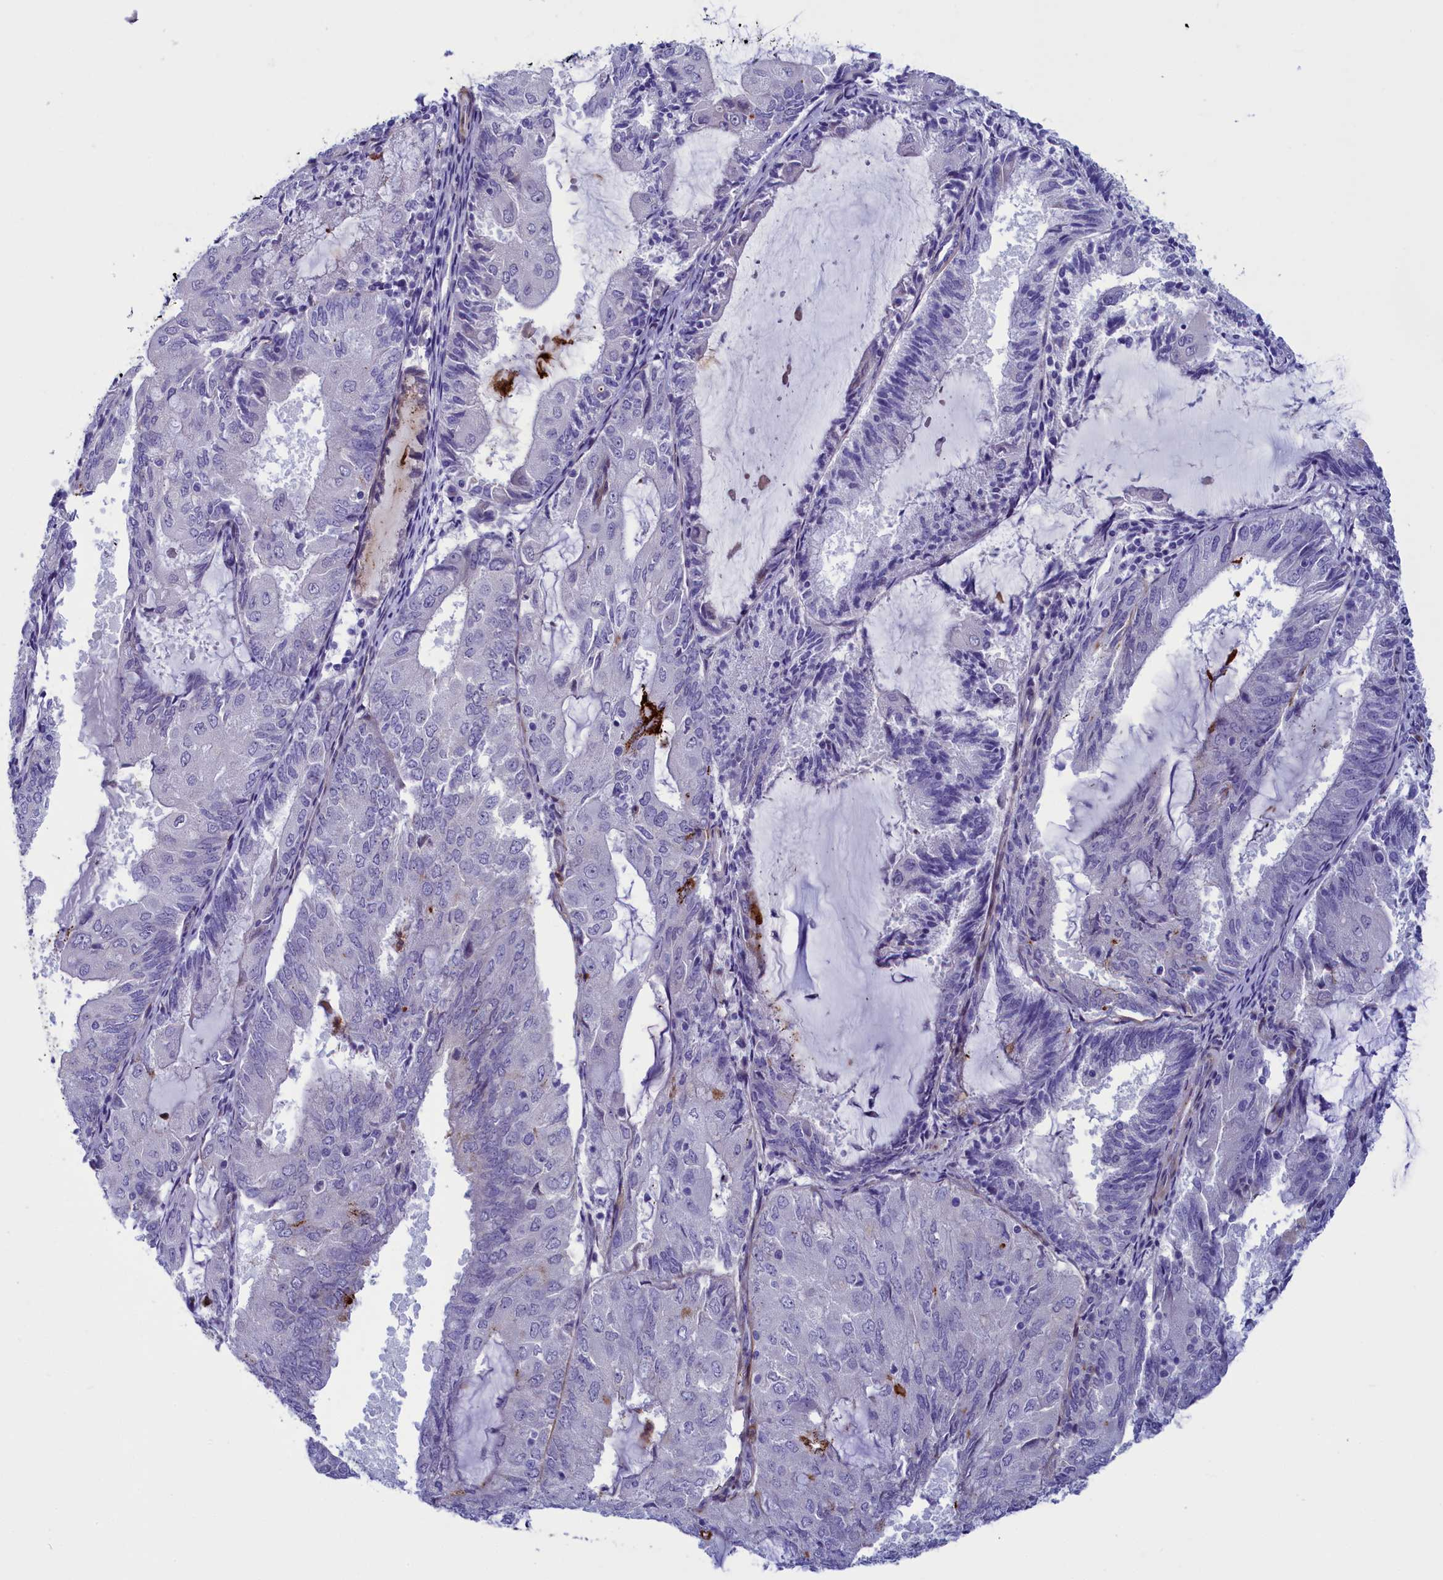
{"staining": {"intensity": "negative", "quantity": "none", "location": "none"}, "tissue": "endometrial cancer", "cell_type": "Tumor cells", "image_type": "cancer", "snomed": [{"axis": "morphology", "description": "Adenocarcinoma, NOS"}, {"axis": "topography", "description": "Endometrium"}], "caption": "Immunohistochemistry of human endometrial adenocarcinoma displays no expression in tumor cells.", "gene": "LOXL1", "patient": {"sex": "female", "age": 81}}